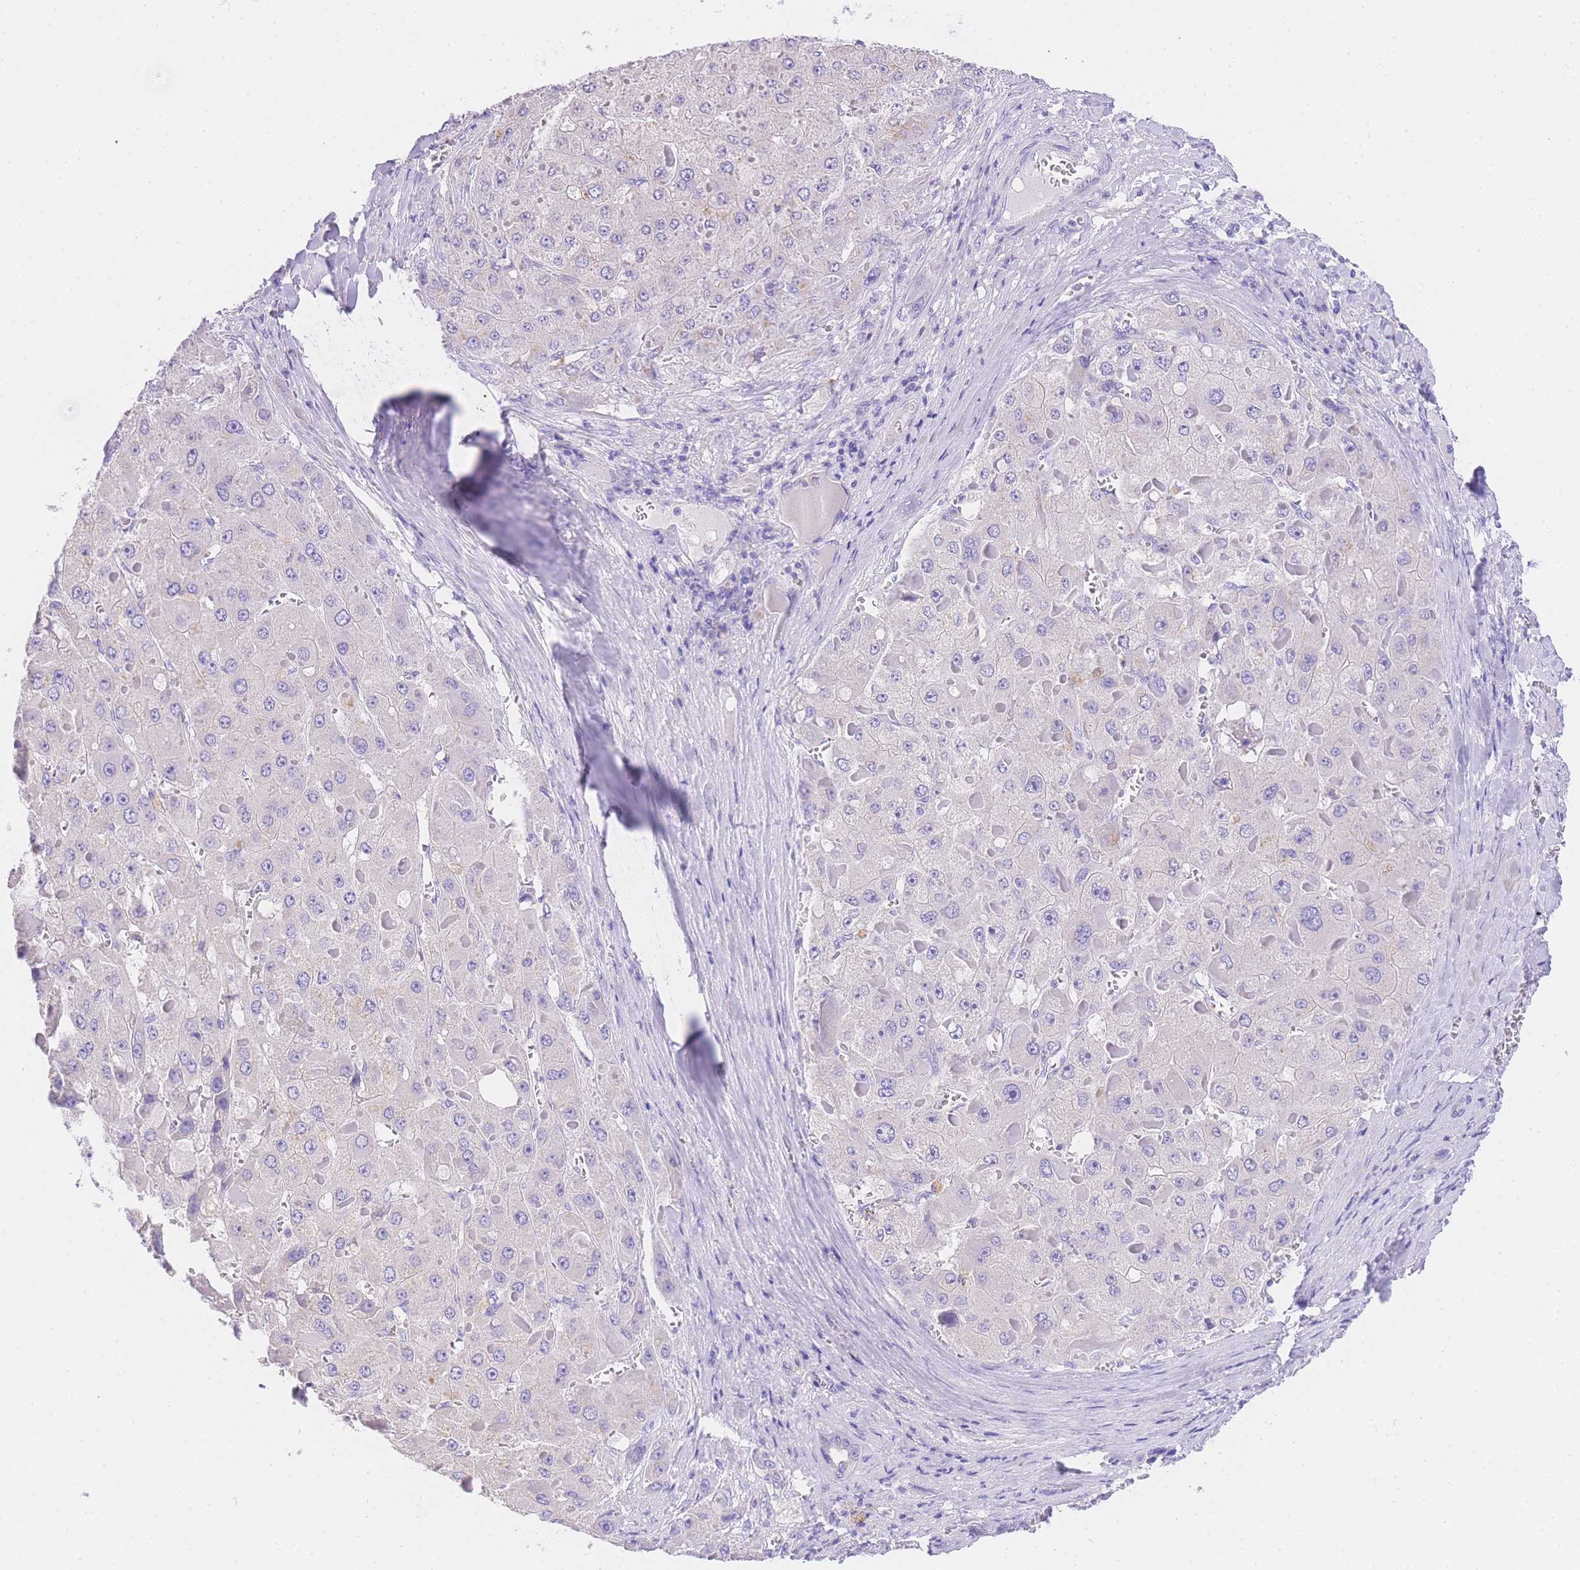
{"staining": {"intensity": "negative", "quantity": "none", "location": "none"}, "tissue": "liver cancer", "cell_type": "Tumor cells", "image_type": "cancer", "snomed": [{"axis": "morphology", "description": "Carcinoma, Hepatocellular, NOS"}, {"axis": "topography", "description": "Liver"}], "caption": "The micrograph demonstrates no staining of tumor cells in liver hepatocellular carcinoma.", "gene": "EPN2", "patient": {"sex": "female", "age": 73}}